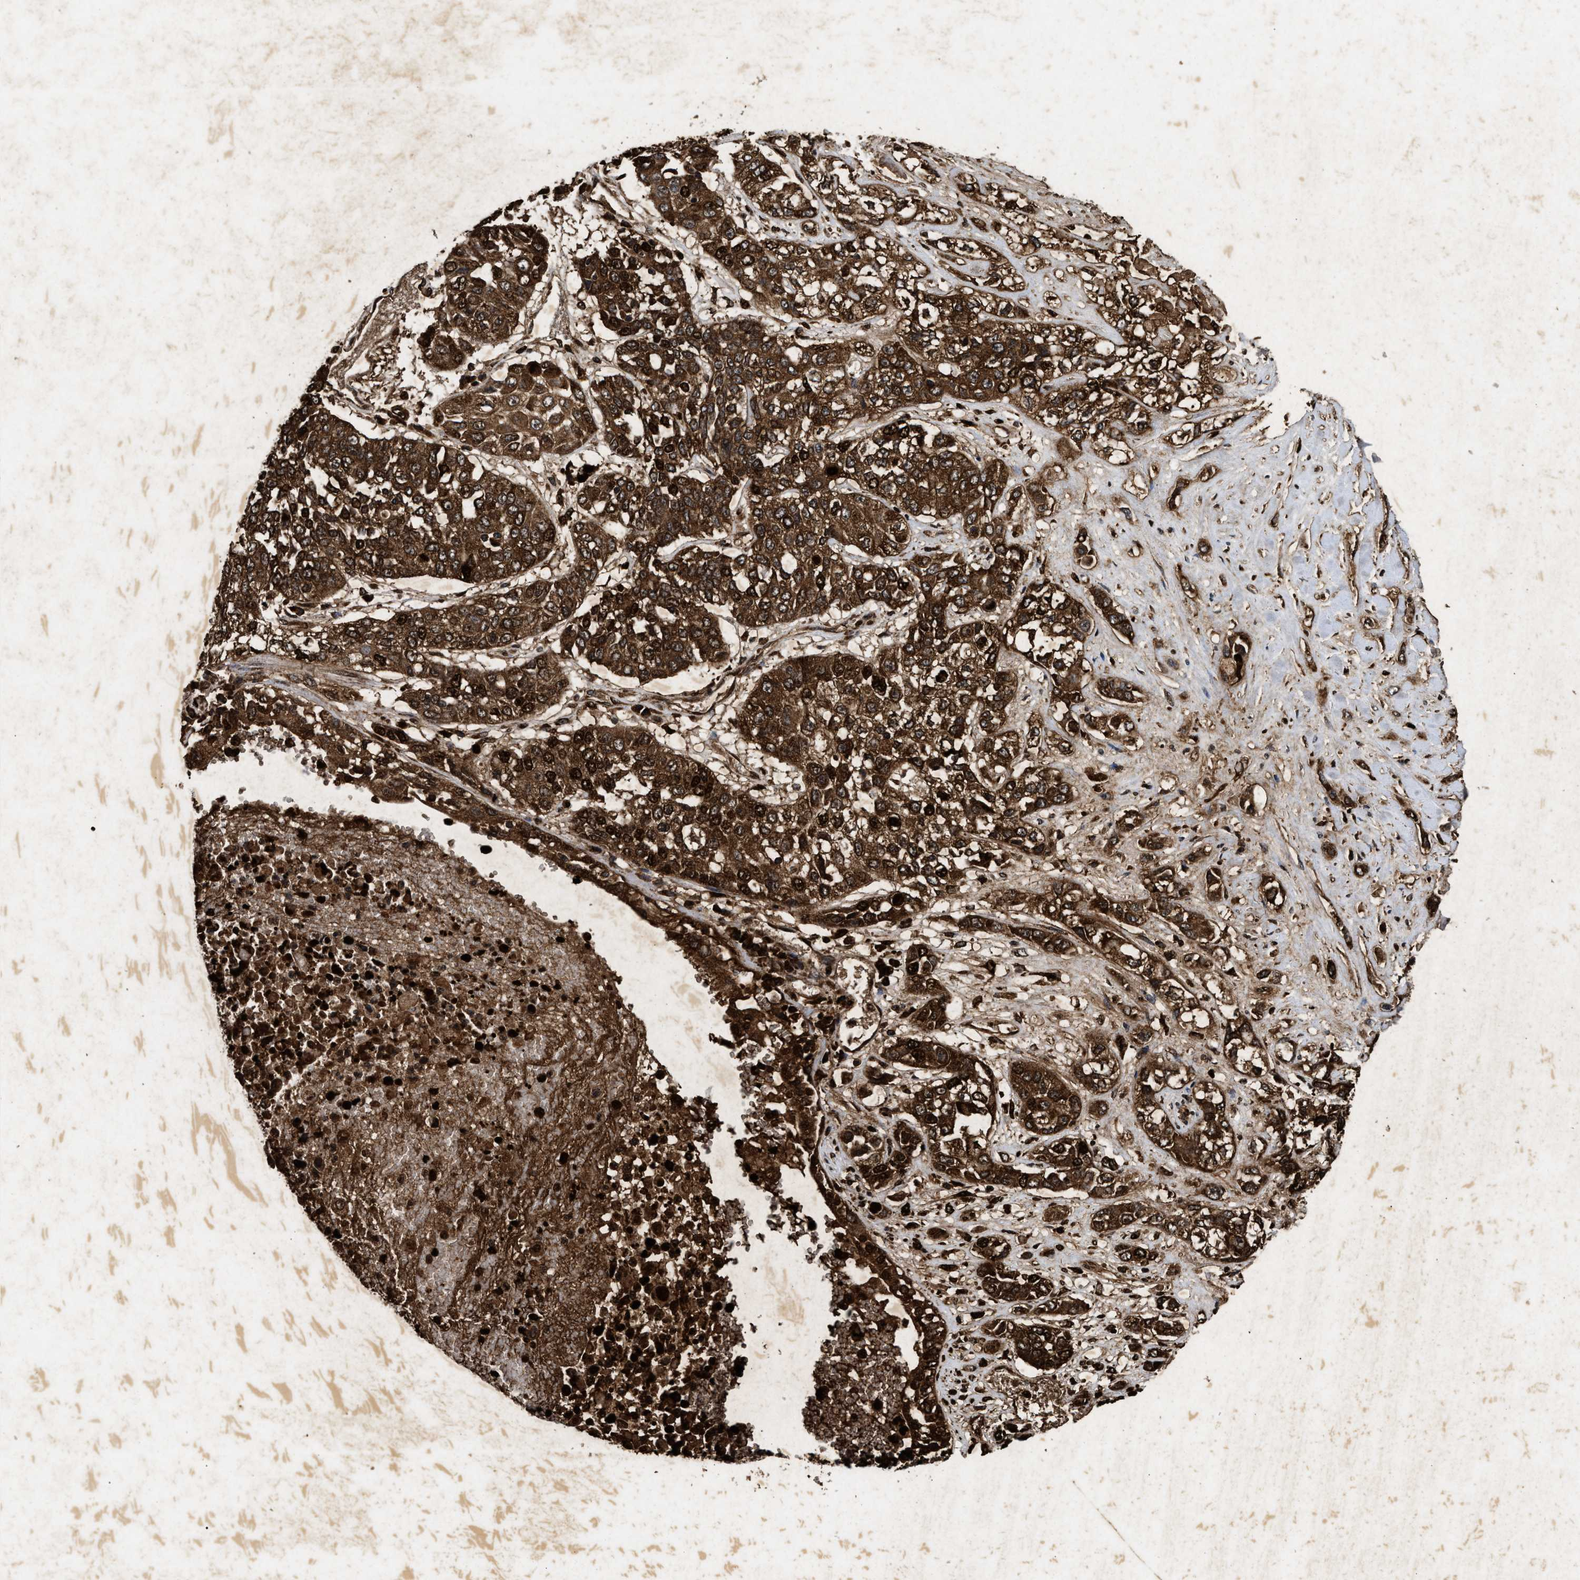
{"staining": {"intensity": "strong", "quantity": ">75%", "location": "cytoplasmic/membranous,nuclear"}, "tissue": "lung cancer", "cell_type": "Tumor cells", "image_type": "cancer", "snomed": [{"axis": "morphology", "description": "Squamous cell carcinoma, NOS"}, {"axis": "topography", "description": "Lung"}], "caption": "Protein staining of lung cancer tissue displays strong cytoplasmic/membranous and nuclear positivity in about >75% of tumor cells.", "gene": "ACOX1", "patient": {"sex": "male", "age": 71}}